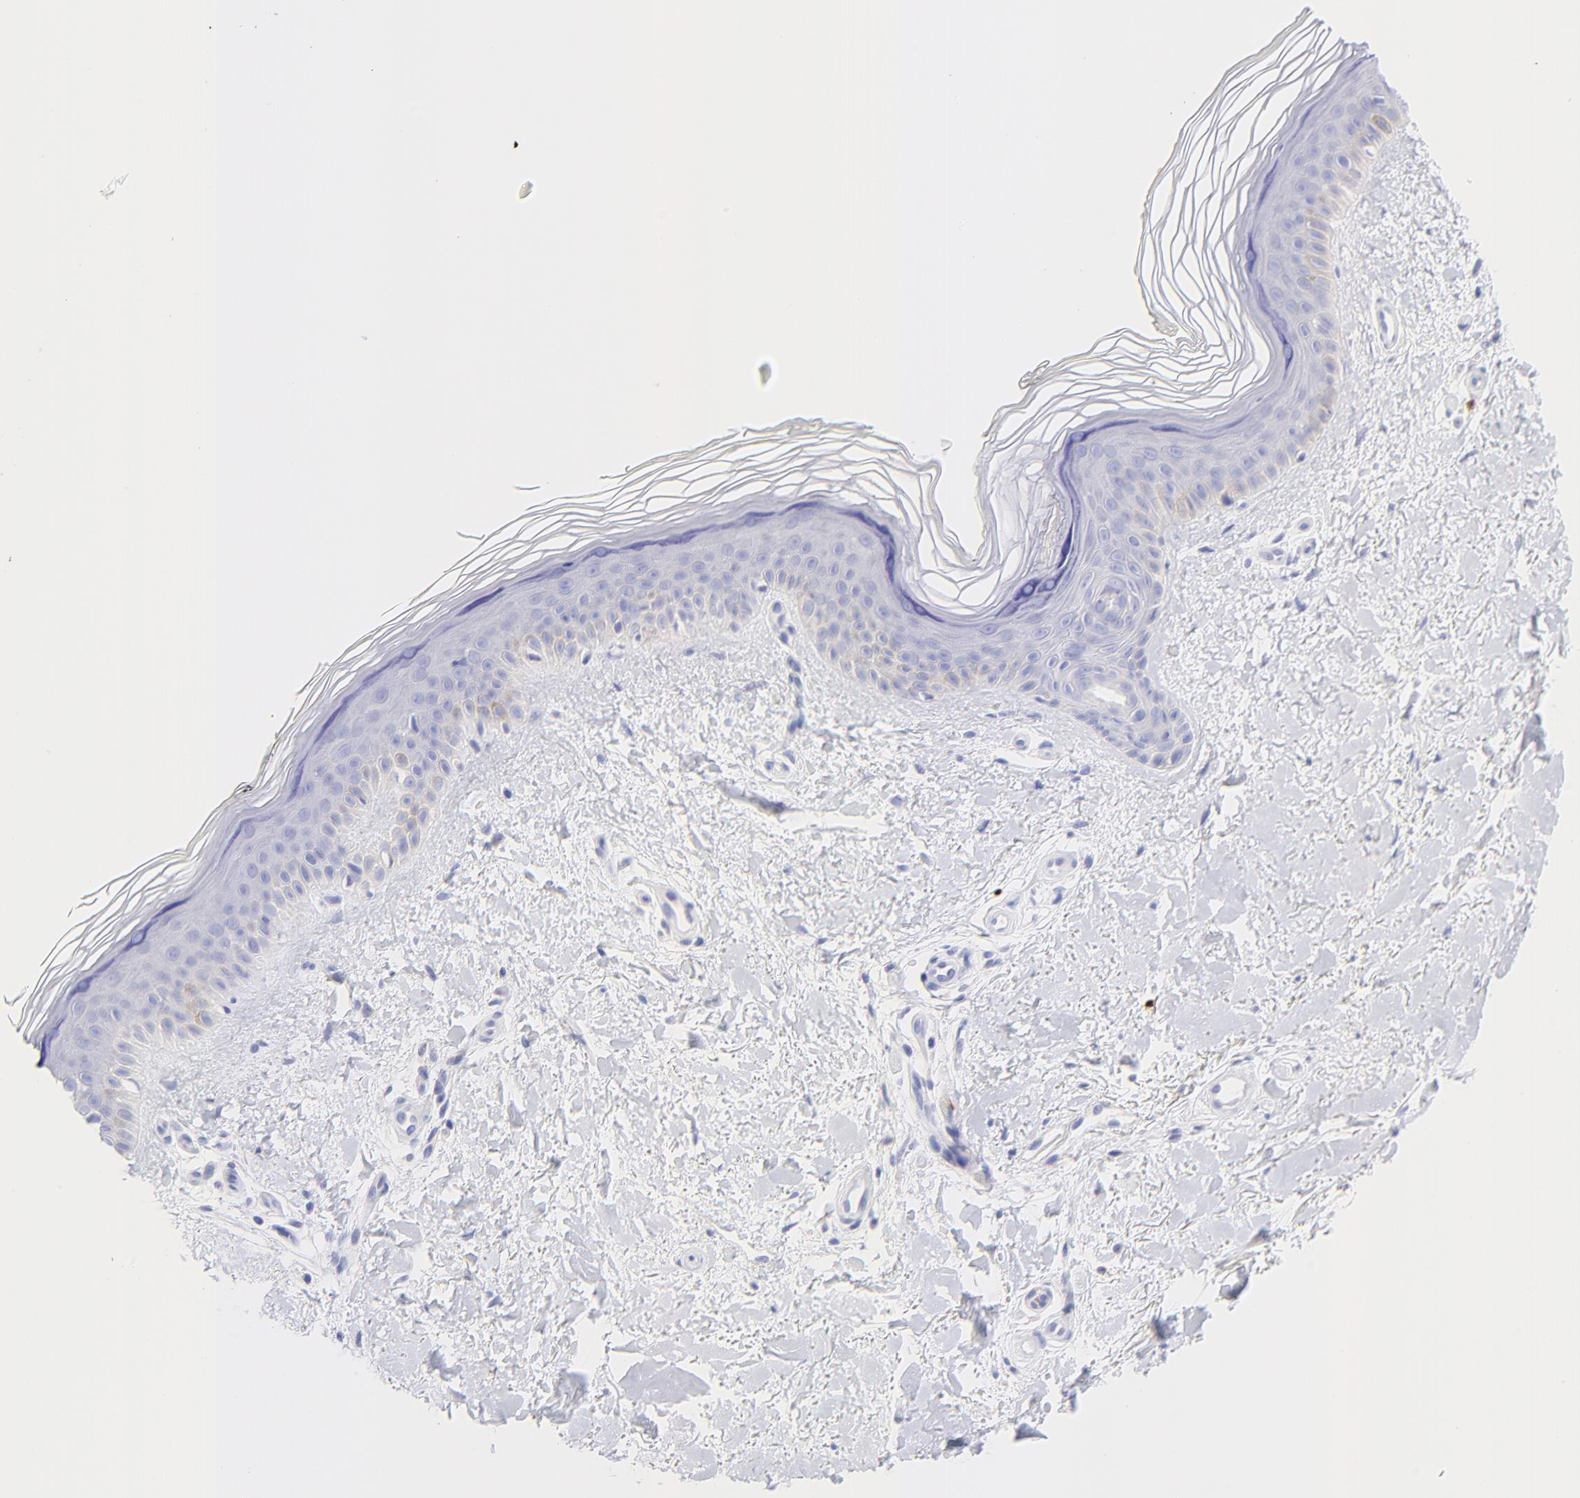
{"staining": {"intensity": "negative", "quantity": "none", "location": "none"}, "tissue": "skin", "cell_type": "Fibroblasts", "image_type": "normal", "snomed": [{"axis": "morphology", "description": "Normal tissue, NOS"}, {"axis": "topography", "description": "Skin"}], "caption": "An image of skin stained for a protein exhibits no brown staining in fibroblasts.", "gene": "FRMPD3", "patient": {"sex": "female", "age": 19}}